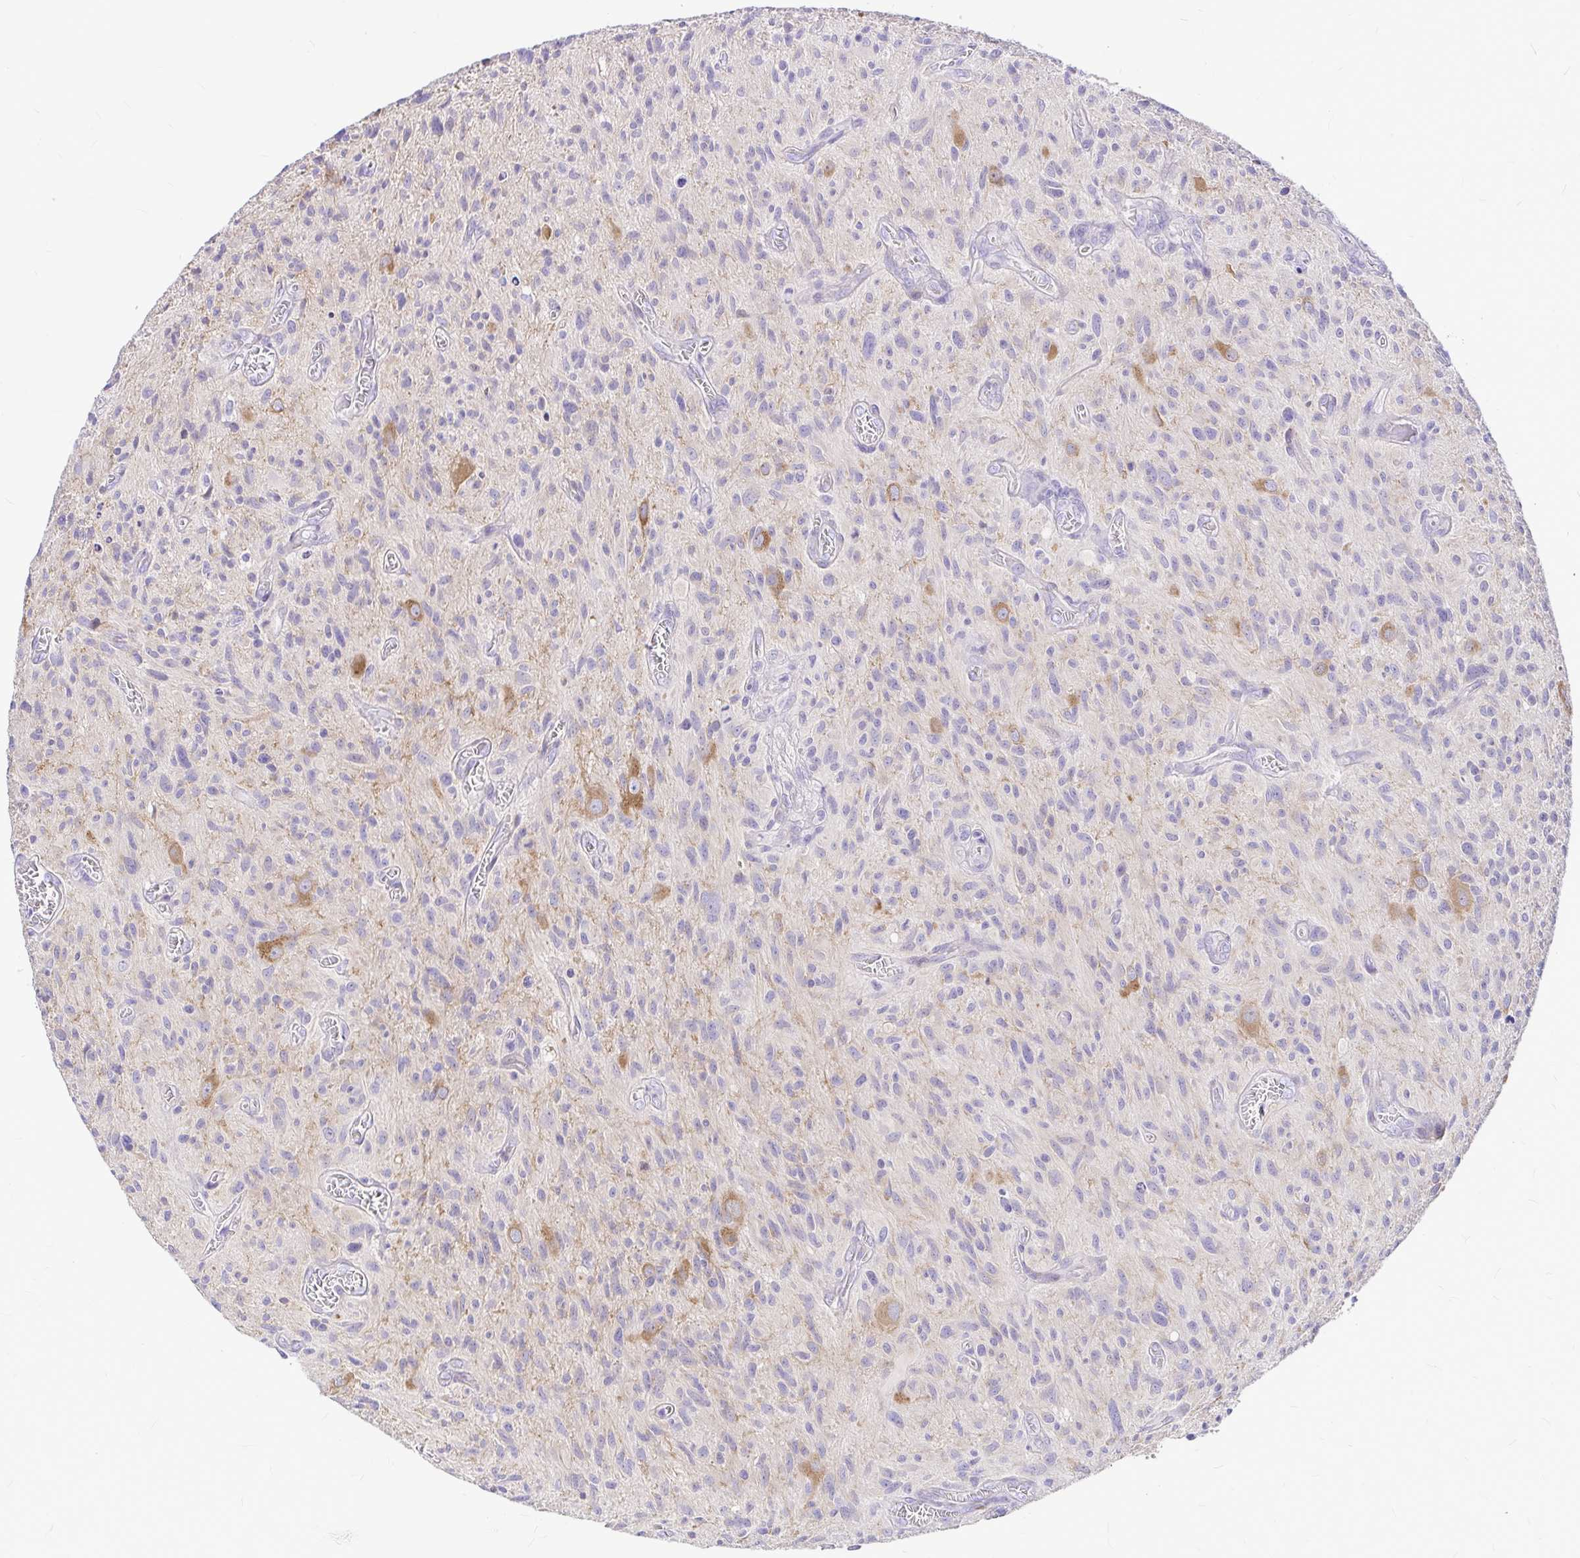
{"staining": {"intensity": "negative", "quantity": "none", "location": "none"}, "tissue": "glioma", "cell_type": "Tumor cells", "image_type": "cancer", "snomed": [{"axis": "morphology", "description": "Glioma, malignant, High grade"}, {"axis": "topography", "description": "Brain"}], "caption": "Tumor cells are negative for brown protein staining in glioma.", "gene": "GABBR2", "patient": {"sex": "male", "age": 75}}